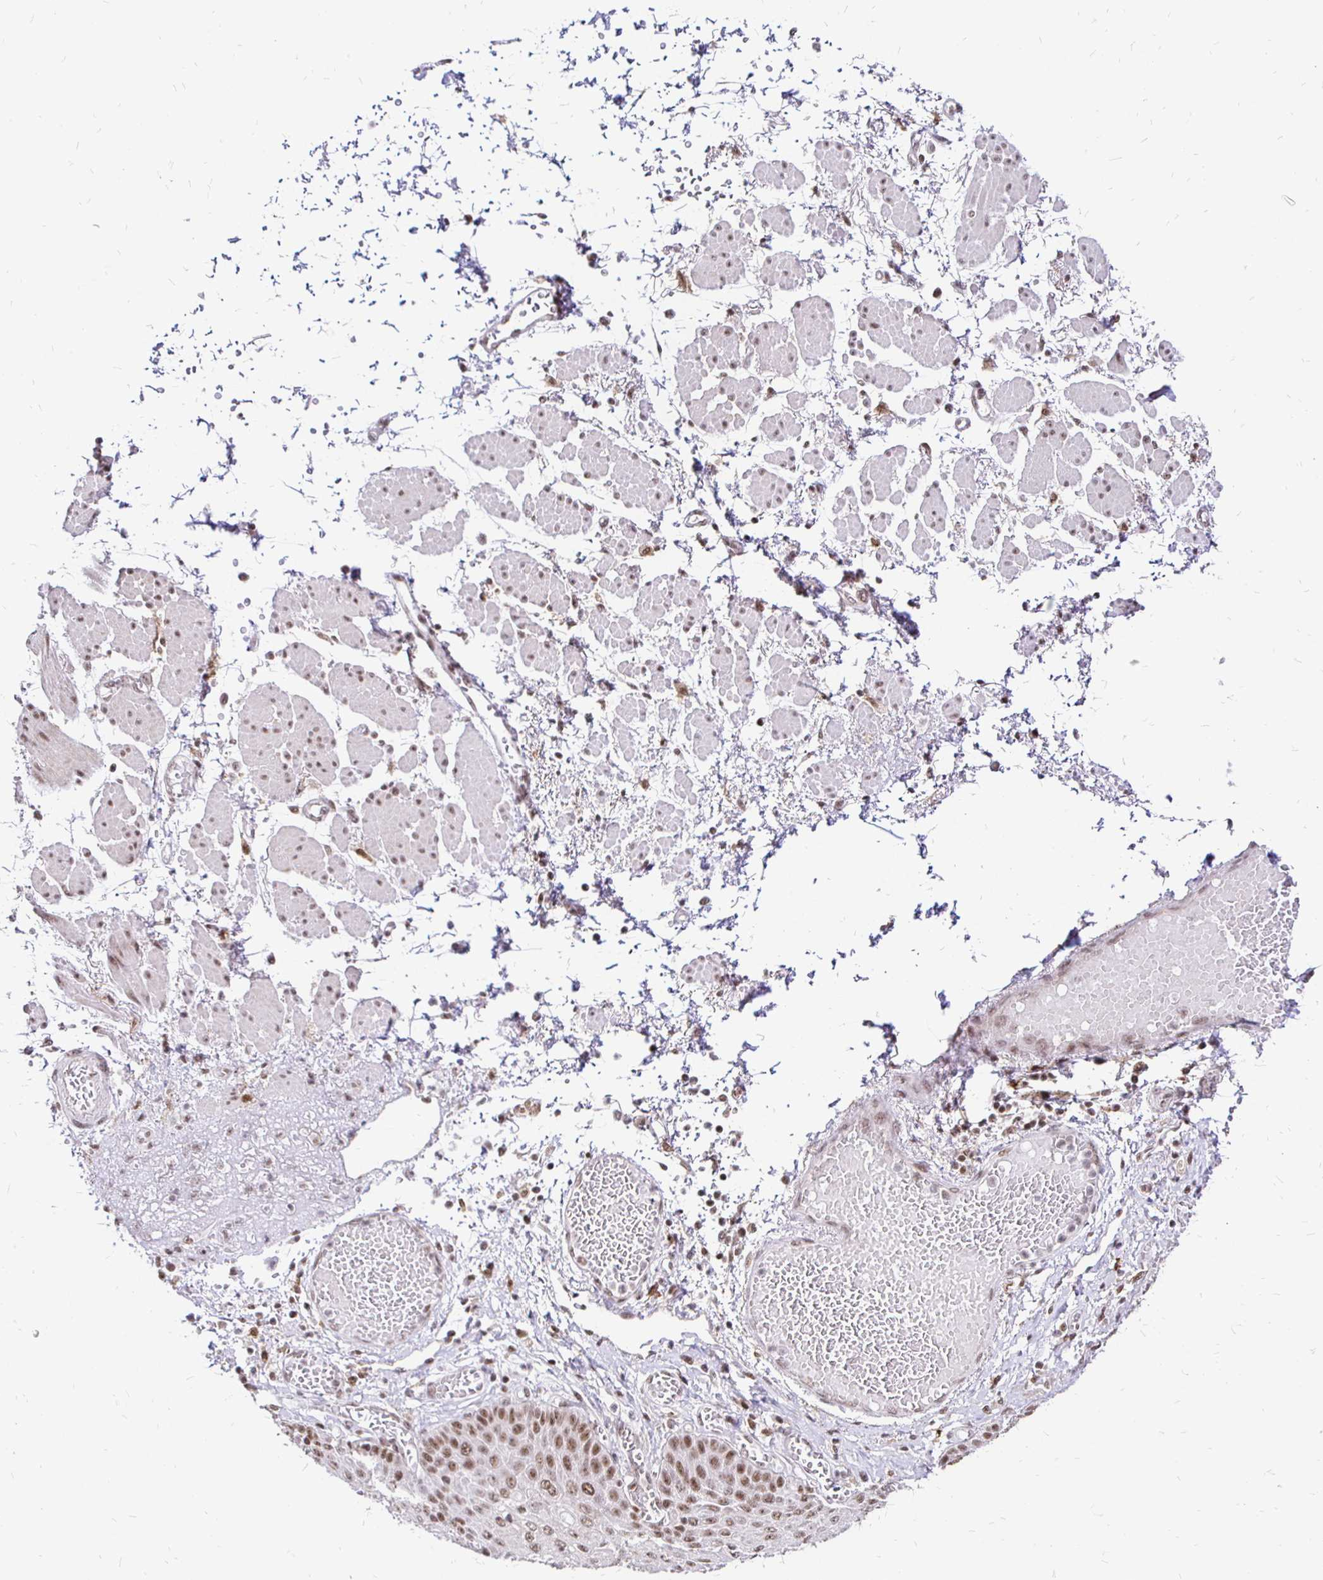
{"staining": {"intensity": "moderate", "quantity": ">75%", "location": "cytoplasmic/membranous,nuclear"}, "tissue": "esophagus", "cell_type": "Squamous epithelial cells", "image_type": "normal", "snomed": [{"axis": "morphology", "description": "Normal tissue, NOS"}, {"axis": "morphology", "description": "Adenocarcinoma, NOS"}, {"axis": "topography", "description": "Esophagus"}], "caption": "Esophagus stained with DAB (3,3'-diaminobenzidine) immunohistochemistry (IHC) shows medium levels of moderate cytoplasmic/membranous,nuclear expression in approximately >75% of squamous epithelial cells.", "gene": "SIN3A", "patient": {"sex": "male", "age": 81}}